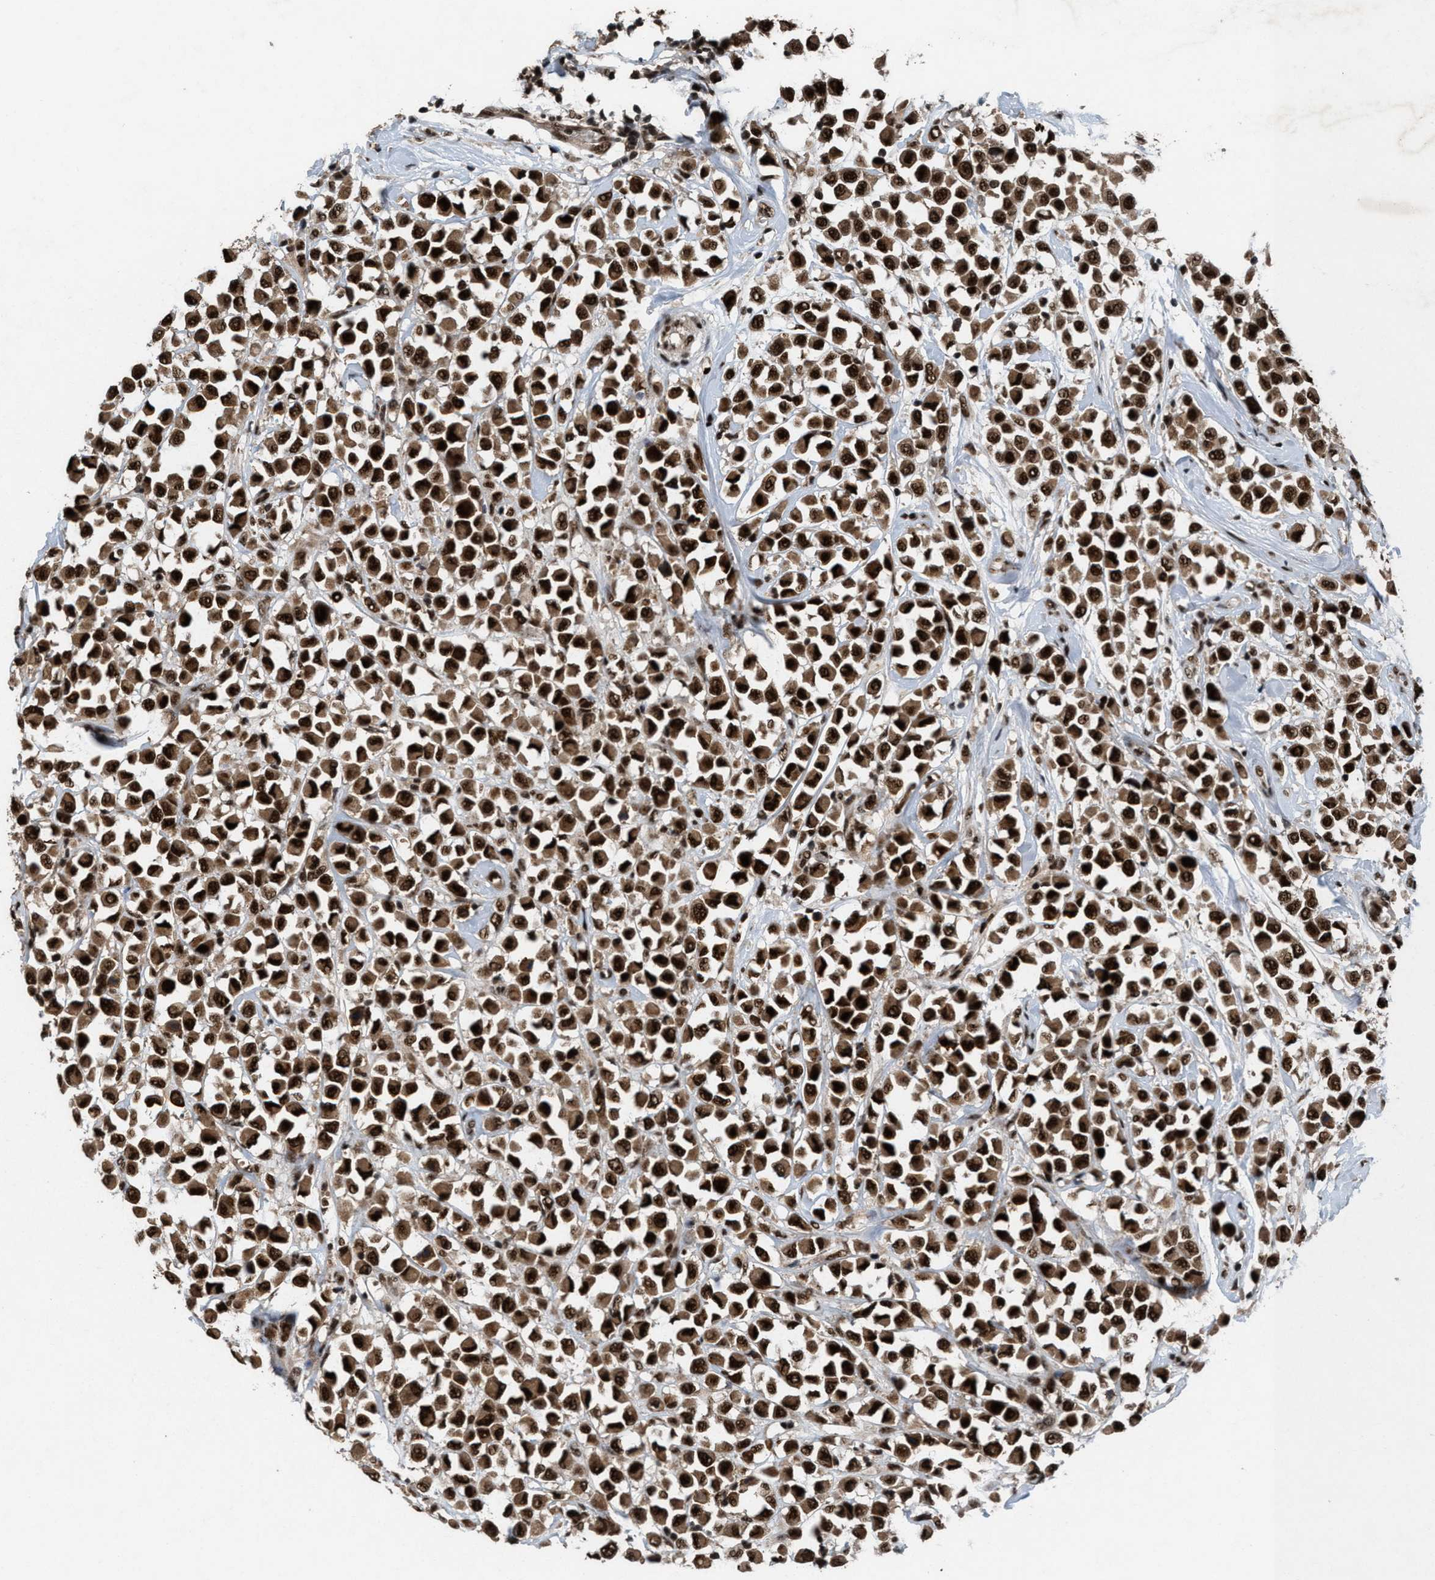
{"staining": {"intensity": "strong", "quantity": ">75%", "location": "cytoplasmic/membranous,nuclear"}, "tissue": "breast cancer", "cell_type": "Tumor cells", "image_type": "cancer", "snomed": [{"axis": "morphology", "description": "Duct carcinoma"}, {"axis": "topography", "description": "Breast"}], "caption": "Protein staining exhibits strong cytoplasmic/membranous and nuclear positivity in about >75% of tumor cells in breast cancer.", "gene": "PRPF4", "patient": {"sex": "female", "age": 61}}